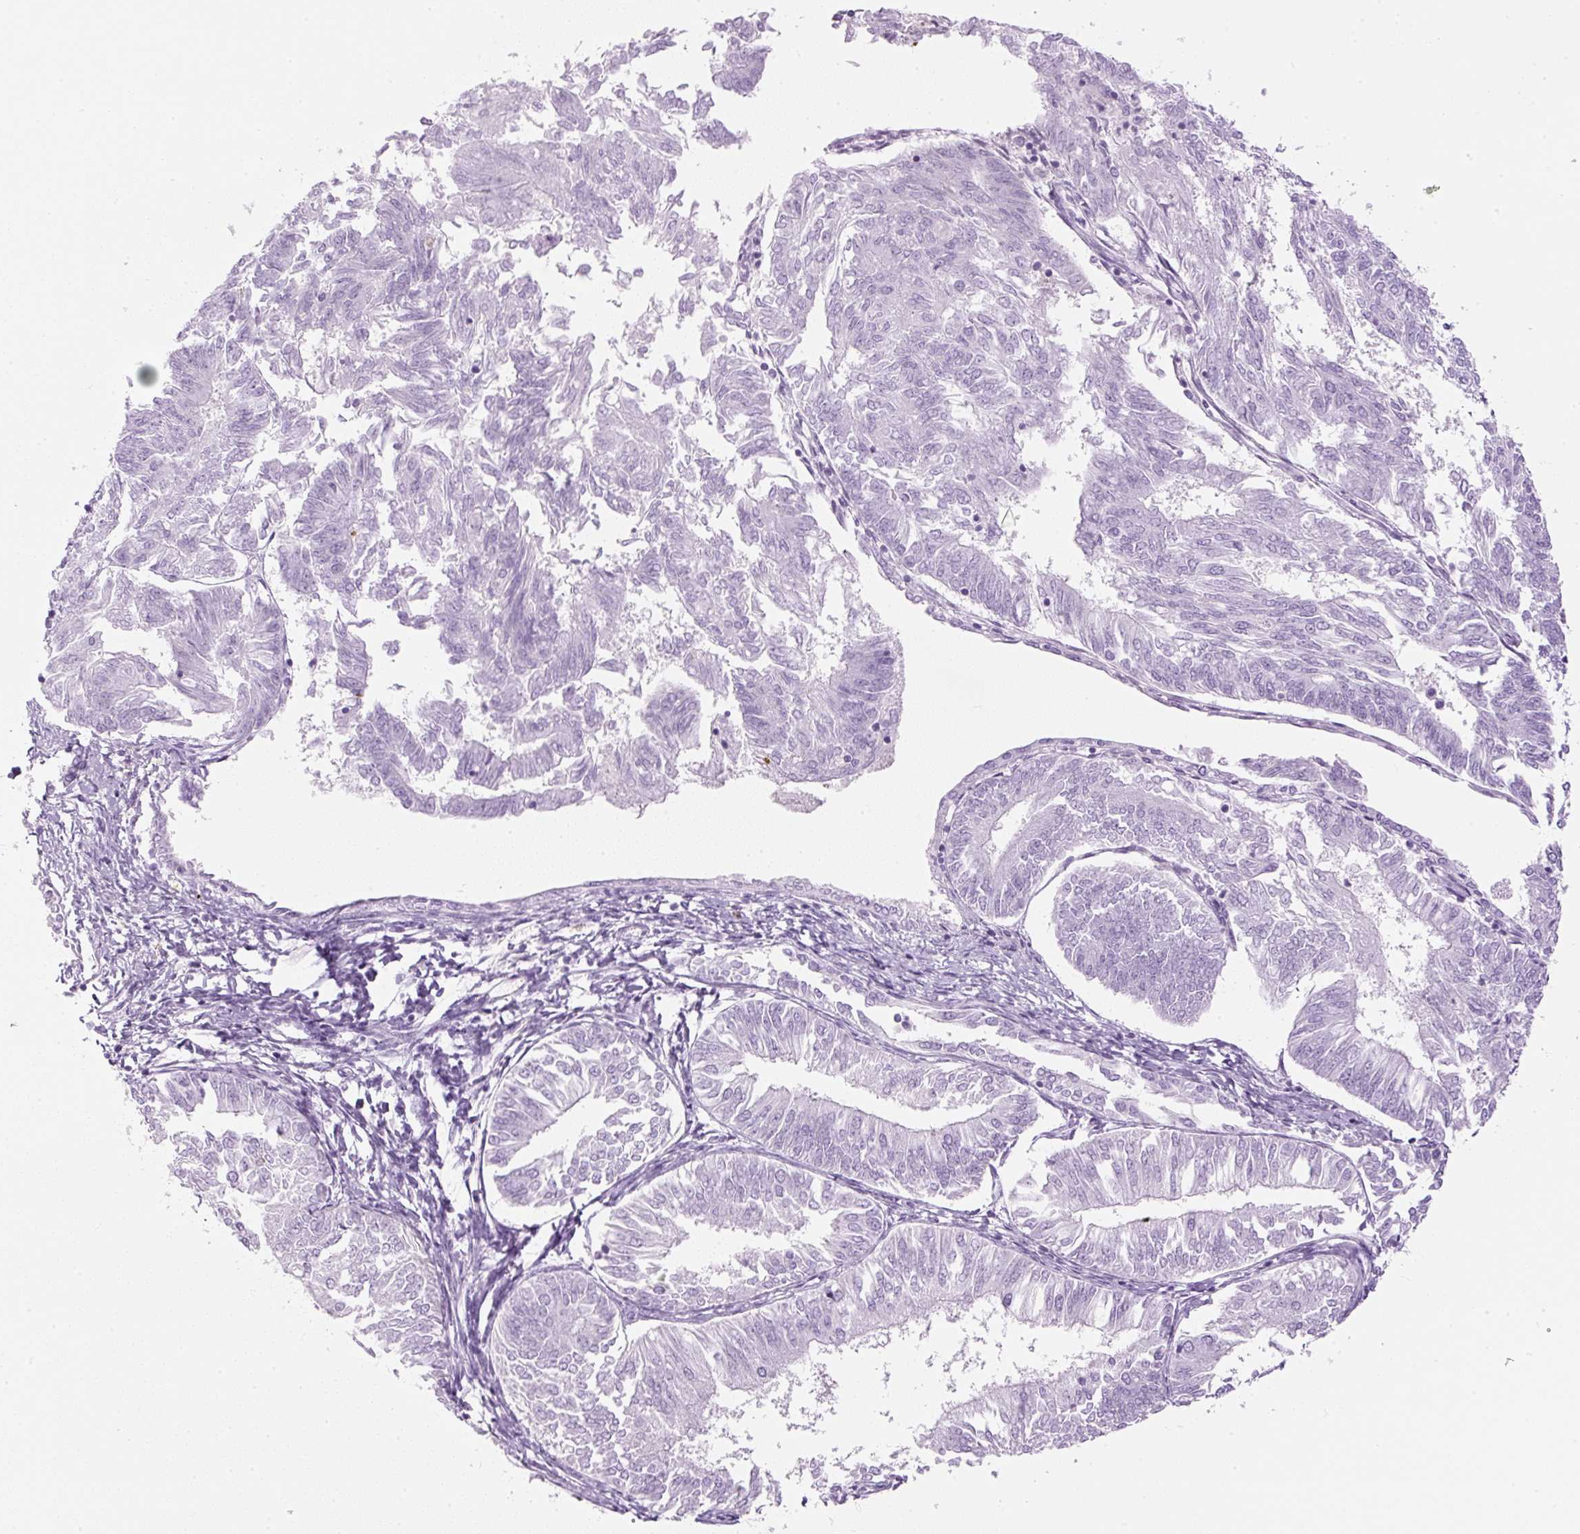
{"staining": {"intensity": "negative", "quantity": "none", "location": "none"}, "tissue": "endometrial cancer", "cell_type": "Tumor cells", "image_type": "cancer", "snomed": [{"axis": "morphology", "description": "Adenocarcinoma, NOS"}, {"axis": "topography", "description": "Endometrium"}], "caption": "Endometrial cancer was stained to show a protein in brown. There is no significant expression in tumor cells.", "gene": "APOA1", "patient": {"sex": "female", "age": 58}}